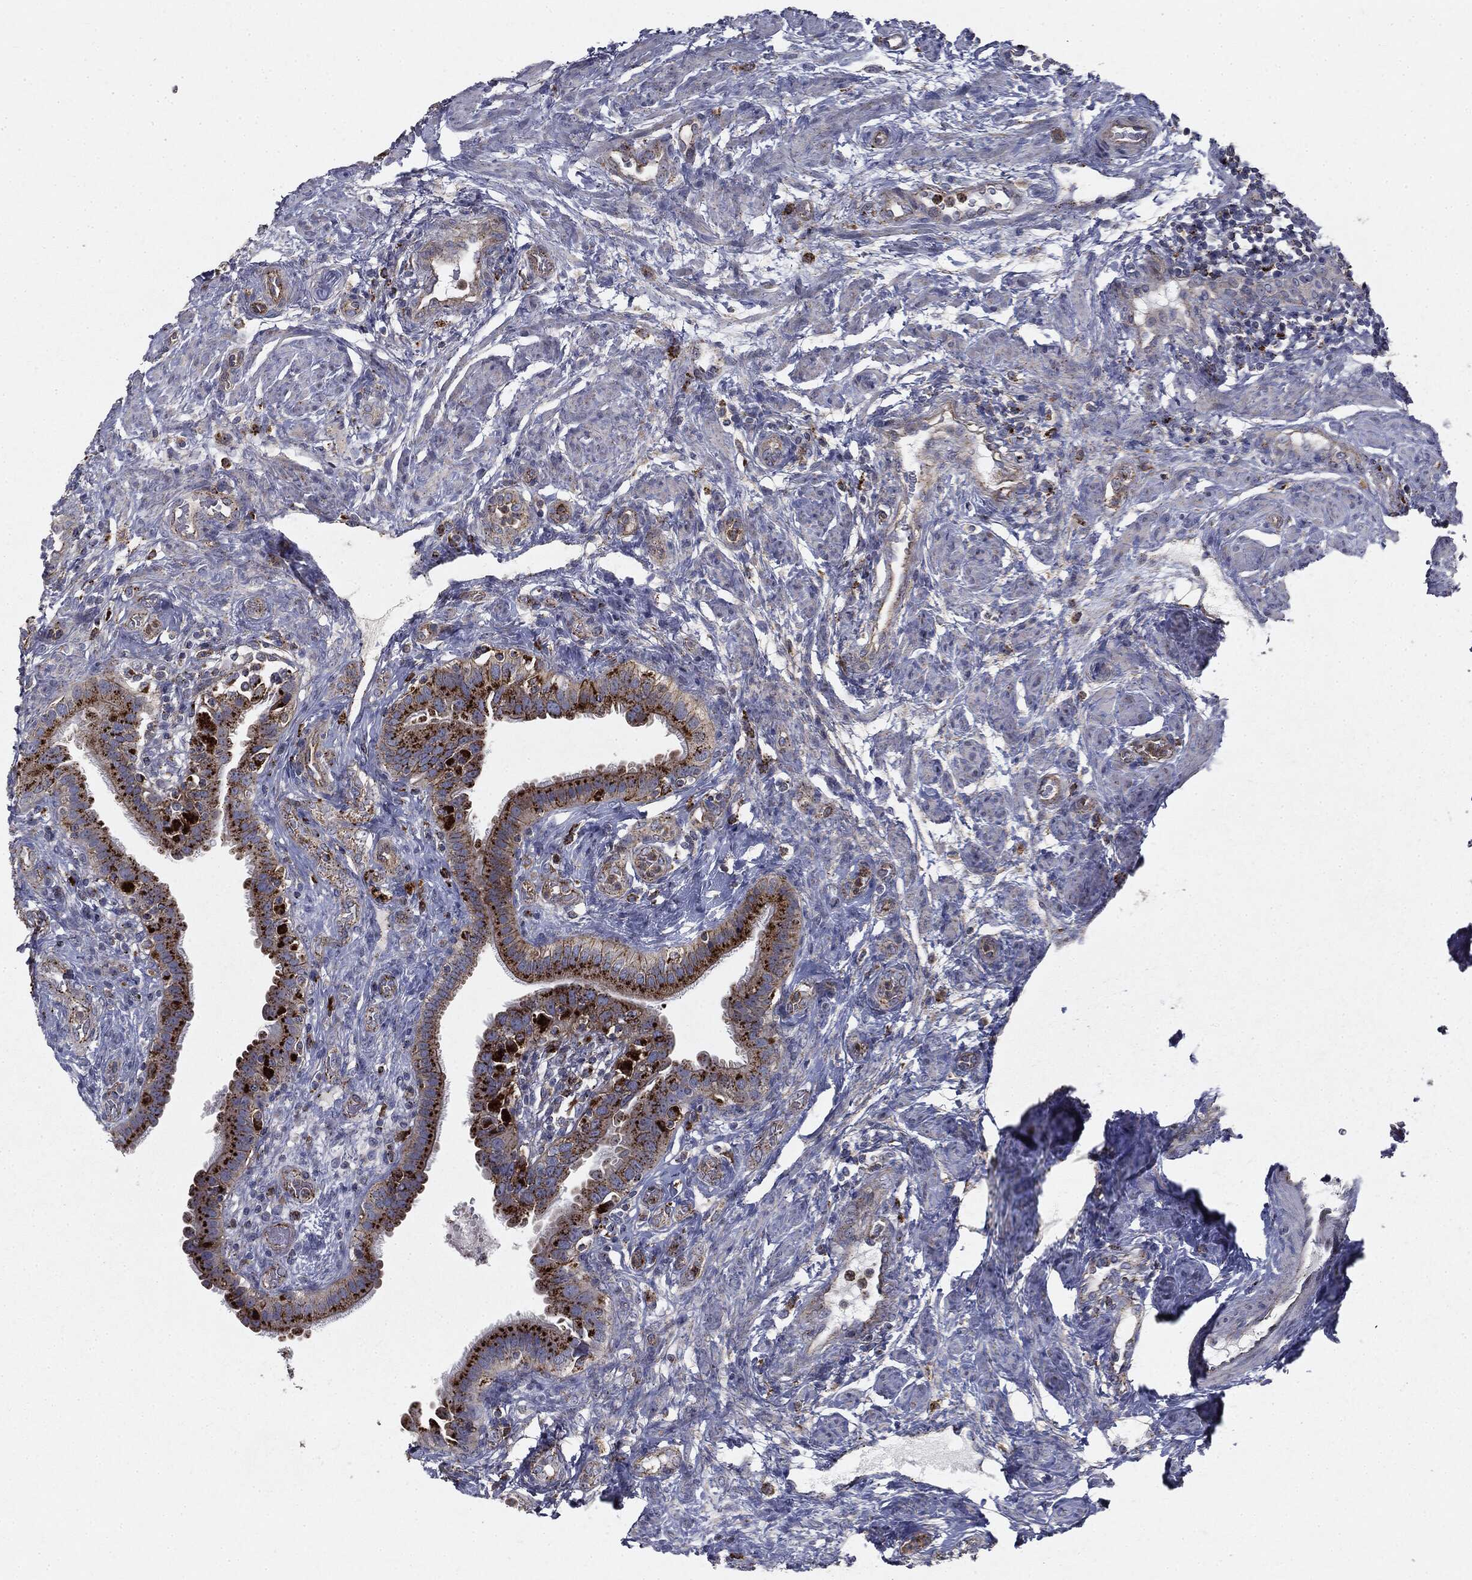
{"staining": {"intensity": "strong", "quantity": "25%-75%", "location": "cytoplasmic/membranous"}, "tissue": "fallopian tube", "cell_type": "Glandular cells", "image_type": "normal", "snomed": [{"axis": "morphology", "description": "Normal tissue, NOS"}, {"axis": "topography", "description": "Fallopian tube"}], "caption": "About 25%-75% of glandular cells in normal fallopian tube demonstrate strong cytoplasmic/membranous protein staining as visualized by brown immunohistochemical staining.", "gene": "CTSA", "patient": {"sex": "female", "age": 41}}